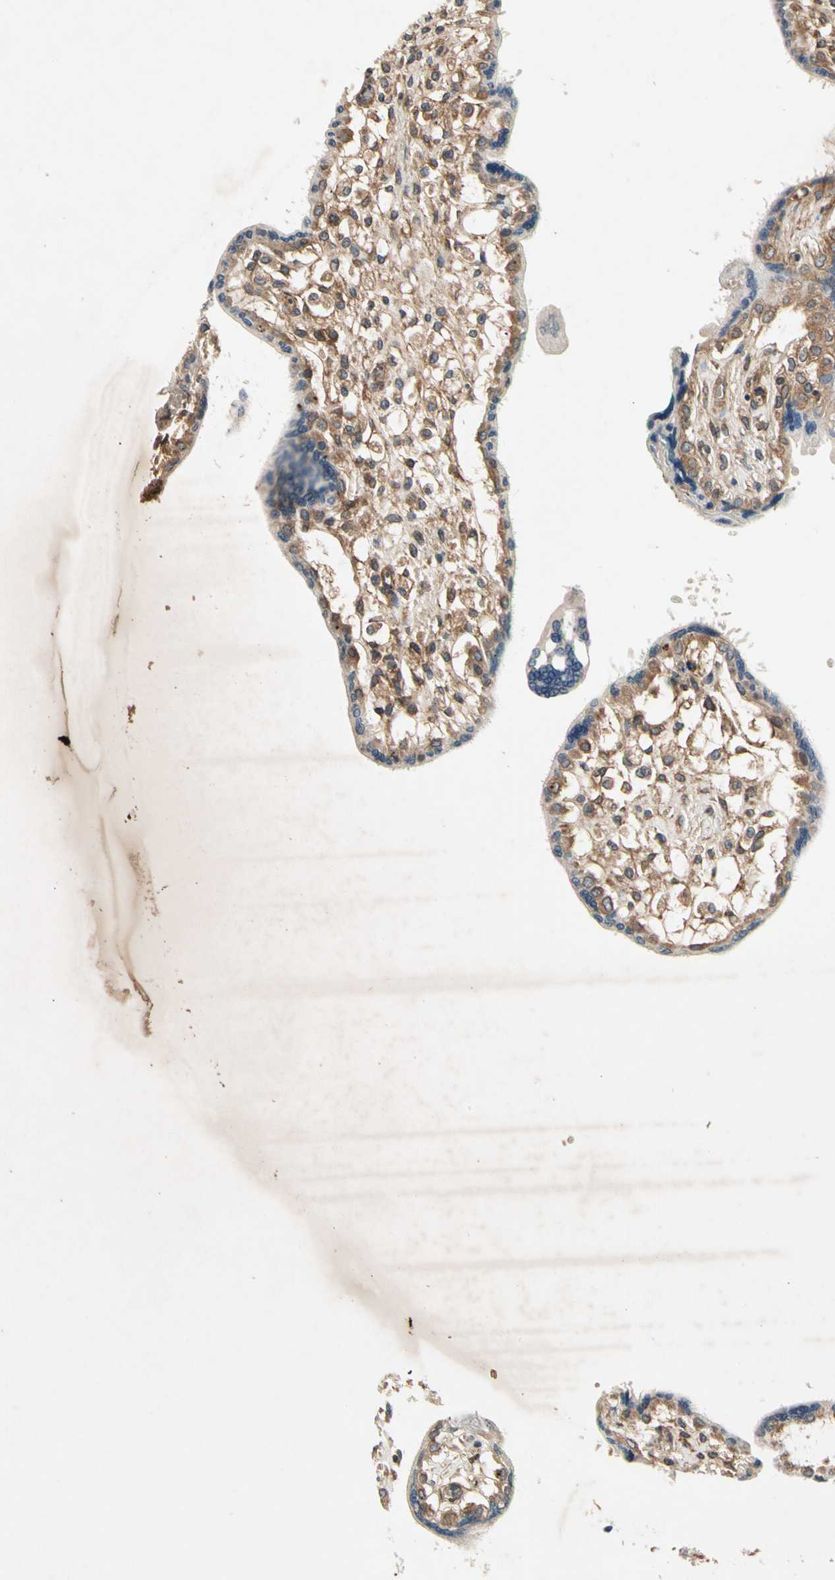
{"staining": {"intensity": "weak", "quantity": ">75%", "location": "cytoplasmic/membranous"}, "tissue": "placenta", "cell_type": "Decidual cells", "image_type": "normal", "snomed": [{"axis": "morphology", "description": "Normal tissue, NOS"}, {"axis": "topography", "description": "Placenta"}], "caption": "Approximately >75% of decidual cells in normal placenta reveal weak cytoplasmic/membranous protein staining as visualized by brown immunohistochemical staining.", "gene": "ROCK2", "patient": {"sex": "female", "age": 31}}